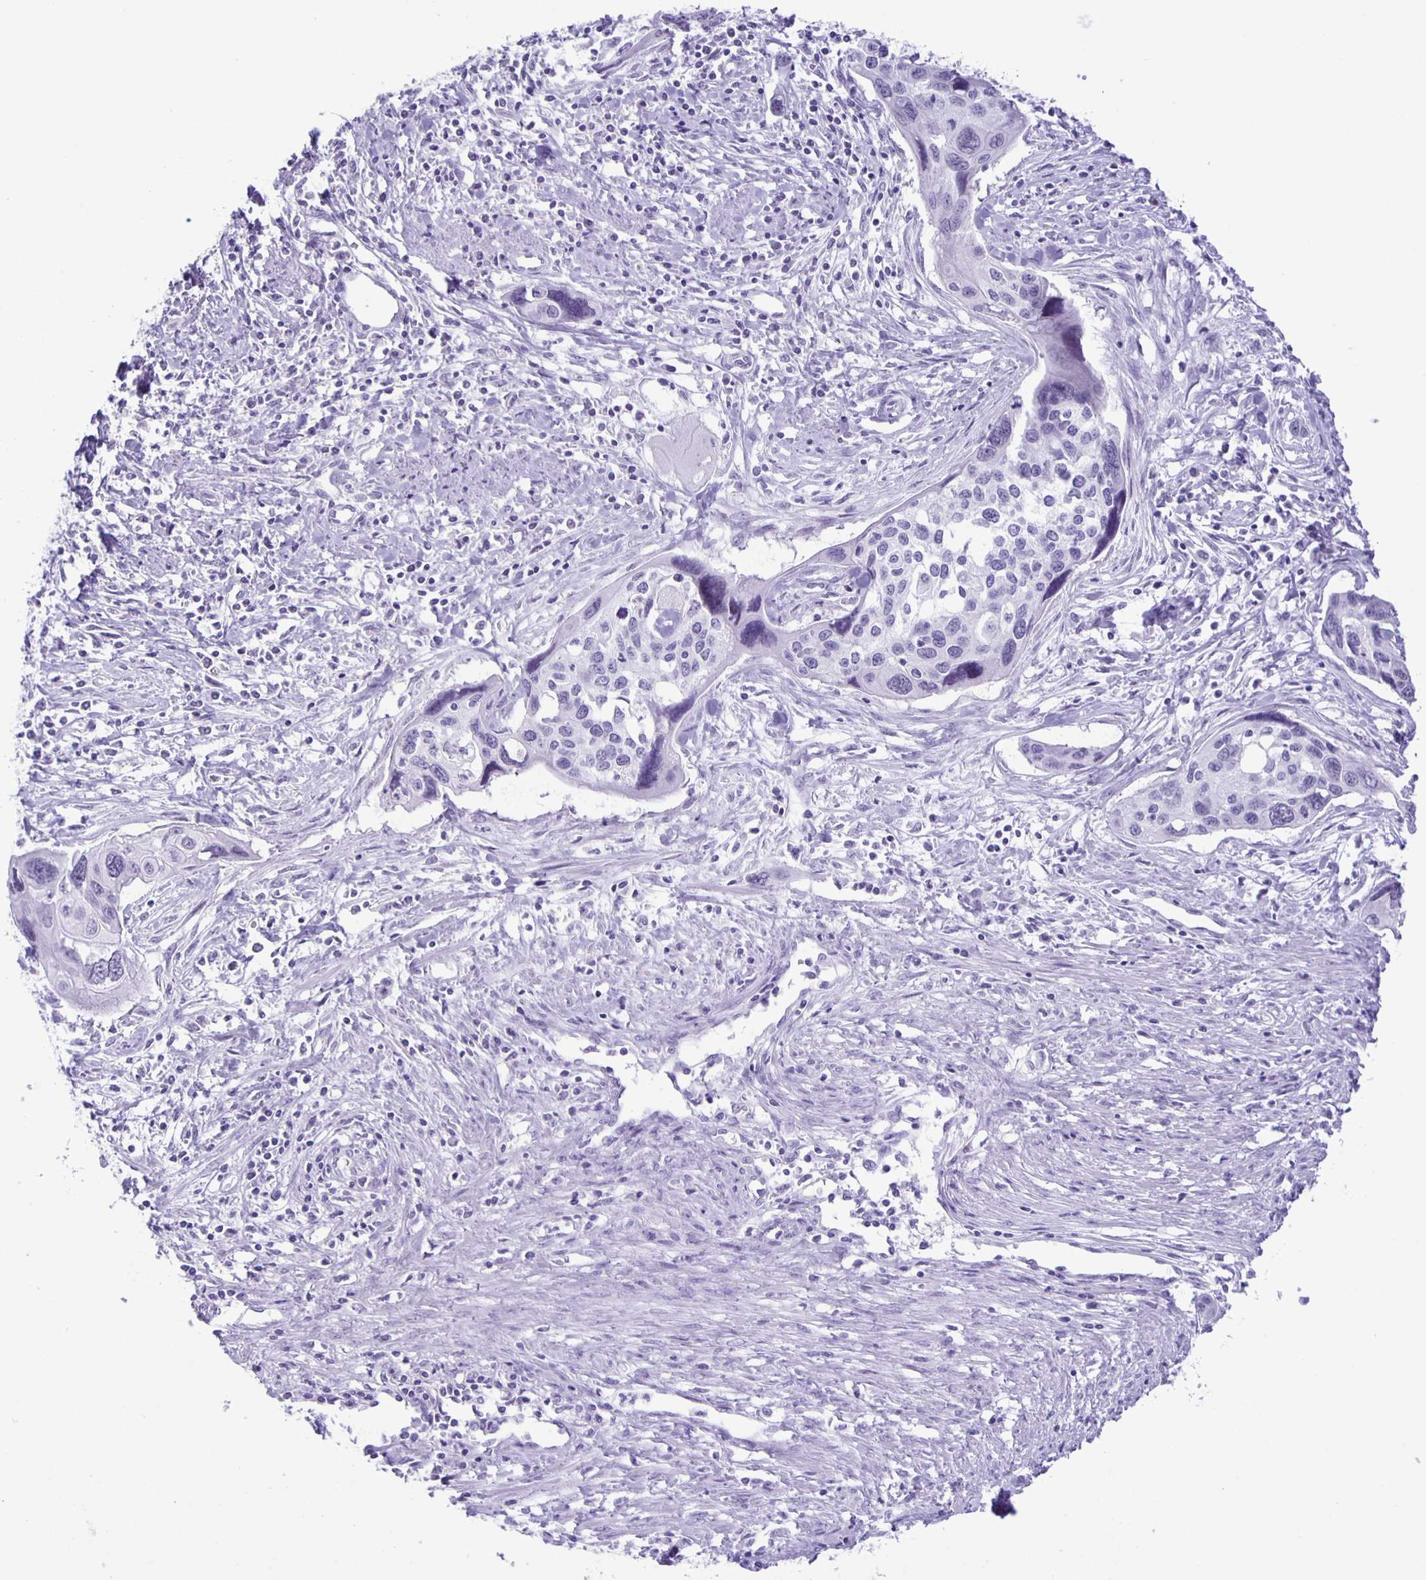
{"staining": {"intensity": "negative", "quantity": "none", "location": "none"}, "tissue": "cervical cancer", "cell_type": "Tumor cells", "image_type": "cancer", "snomed": [{"axis": "morphology", "description": "Squamous cell carcinoma, NOS"}, {"axis": "topography", "description": "Cervix"}], "caption": "A high-resolution image shows immunohistochemistry staining of squamous cell carcinoma (cervical), which exhibits no significant positivity in tumor cells. (DAB (3,3'-diaminobenzidine) immunohistochemistry (IHC) visualized using brightfield microscopy, high magnification).", "gene": "EZHIP", "patient": {"sex": "female", "age": 31}}